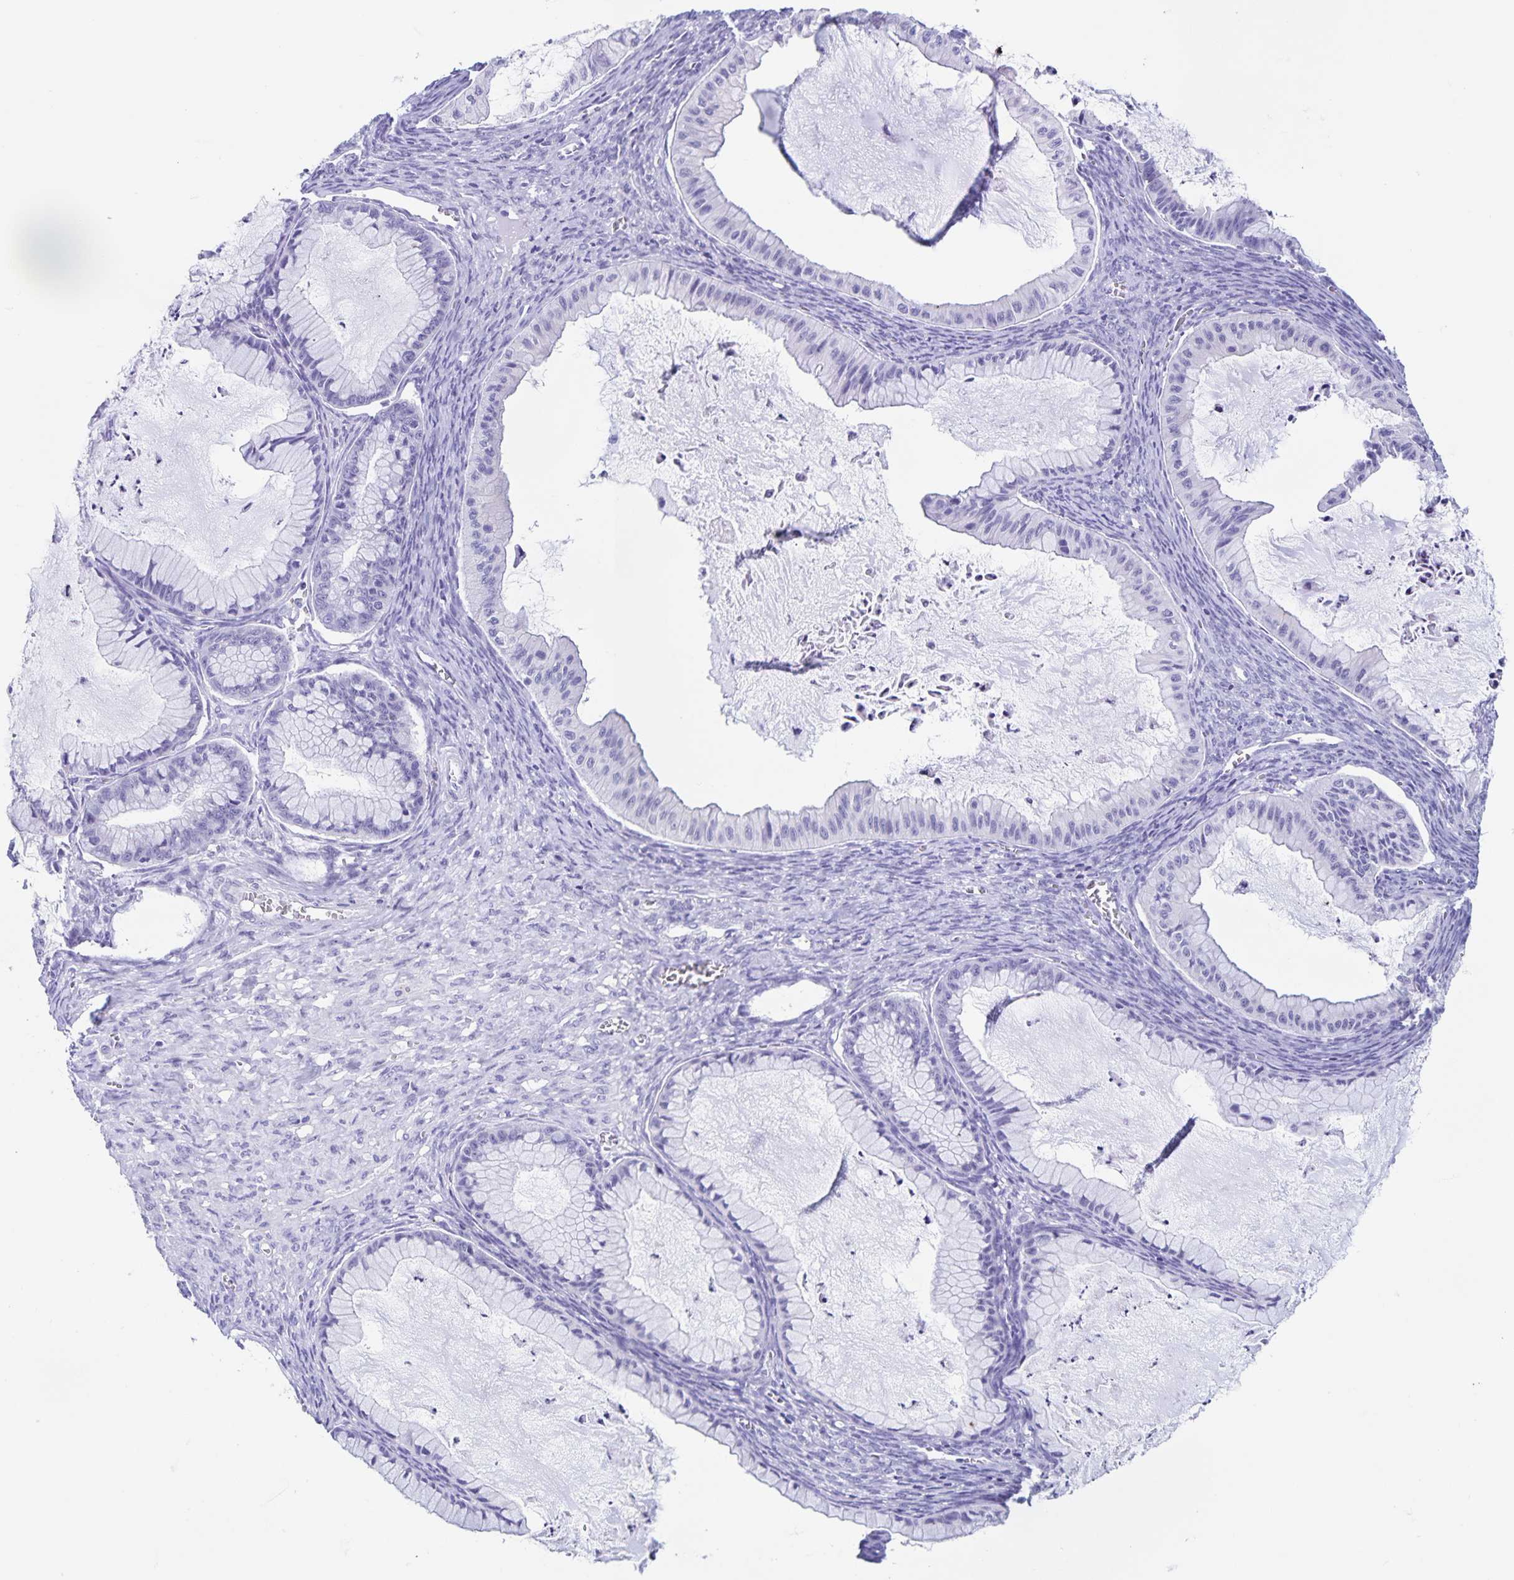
{"staining": {"intensity": "negative", "quantity": "none", "location": "none"}, "tissue": "ovarian cancer", "cell_type": "Tumor cells", "image_type": "cancer", "snomed": [{"axis": "morphology", "description": "Cystadenocarcinoma, mucinous, NOS"}, {"axis": "topography", "description": "Ovary"}], "caption": "Ovarian mucinous cystadenocarcinoma was stained to show a protein in brown. There is no significant staining in tumor cells.", "gene": "FAM170A", "patient": {"sex": "female", "age": 72}}